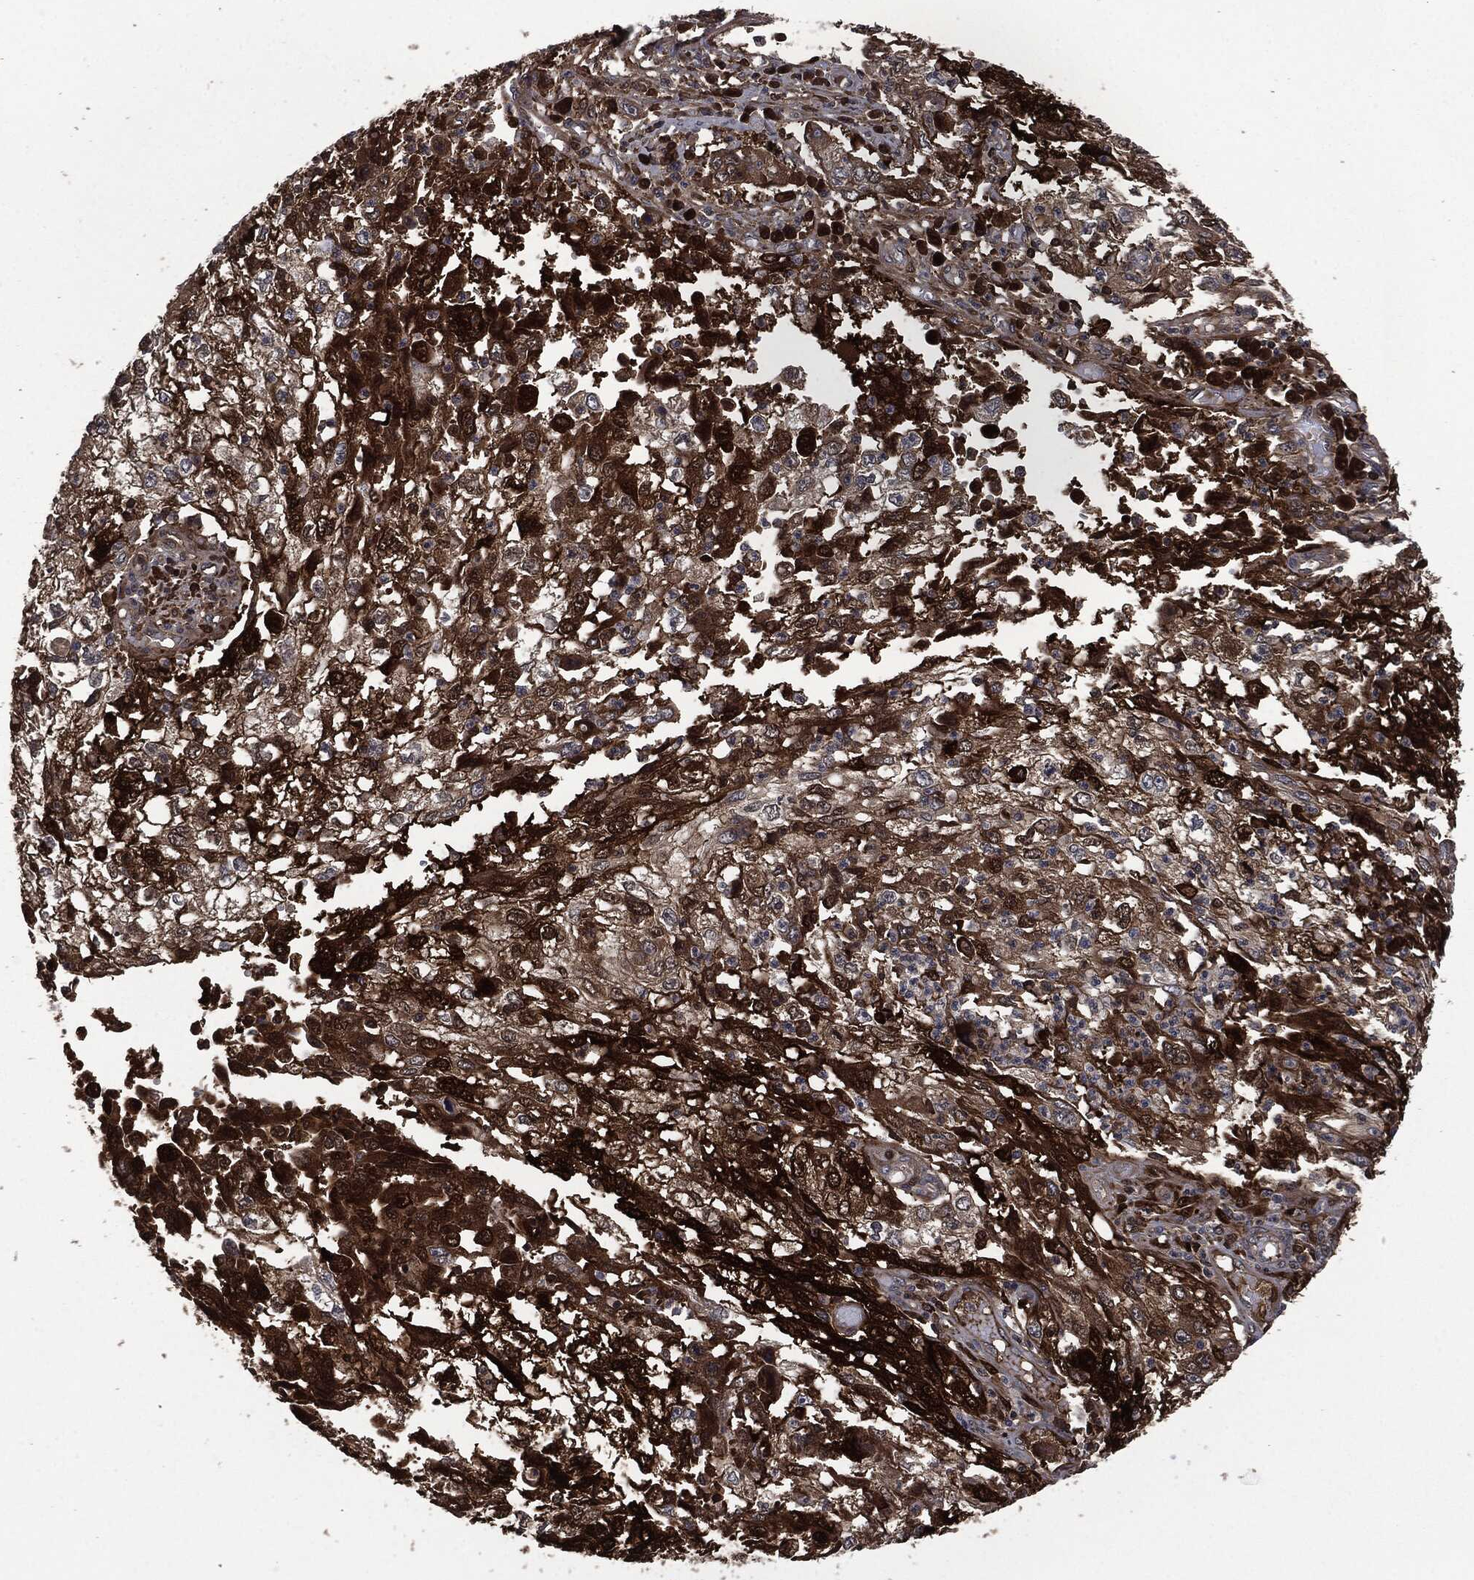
{"staining": {"intensity": "strong", "quantity": ">75%", "location": "cytoplasmic/membranous"}, "tissue": "cervical cancer", "cell_type": "Tumor cells", "image_type": "cancer", "snomed": [{"axis": "morphology", "description": "Squamous cell carcinoma, NOS"}, {"axis": "topography", "description": "Cervix"}], "caption": "Tumor cells reveal strong cytoplasmic/membranous staining in approximately >75% of cells in cervical cancer.", "gene": "CRABP2", "patient": {"sex": "female", "age": 36}}